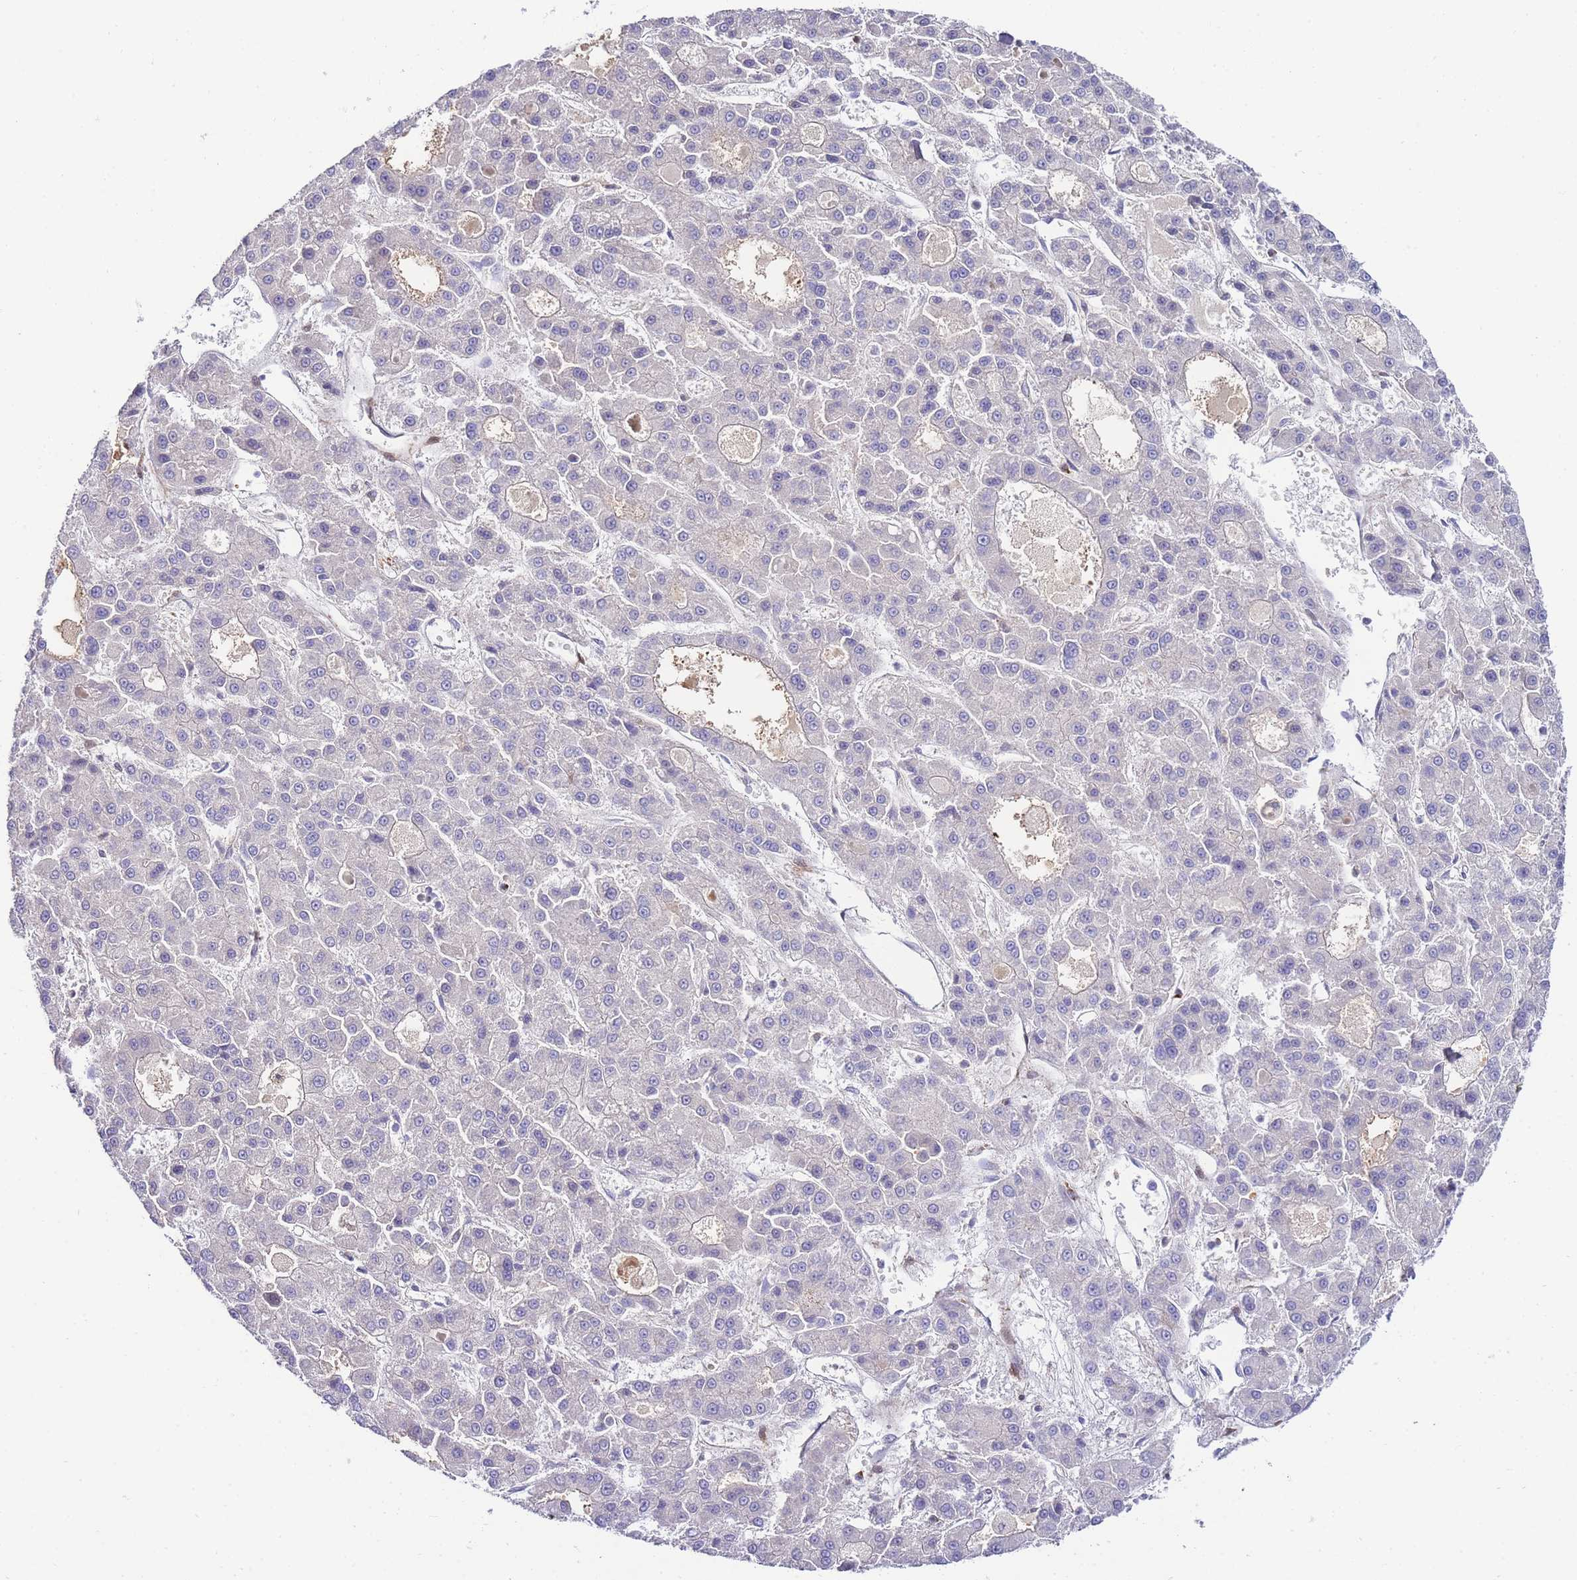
{"staining": {"intensity": "weak", "quantity": "<25%", "location": "cytoplasmic/membranous"}, "tissue": "liver cancer", "cell_type": "Tumor cells", "image_type": "cancer", "snomed": [{"axis": "morphology", "description": "Carcinoma, Hepatocellular, NOS"}, {"axis": "topography", "description": "Liver"}], "caption": "Protein analysis of liver cancer (hepatocellular carcinoma) demonstrates no significant positivity in tumor cells.", "gene": "FBN3", "patient": {"sex": "male", "age": 70}}